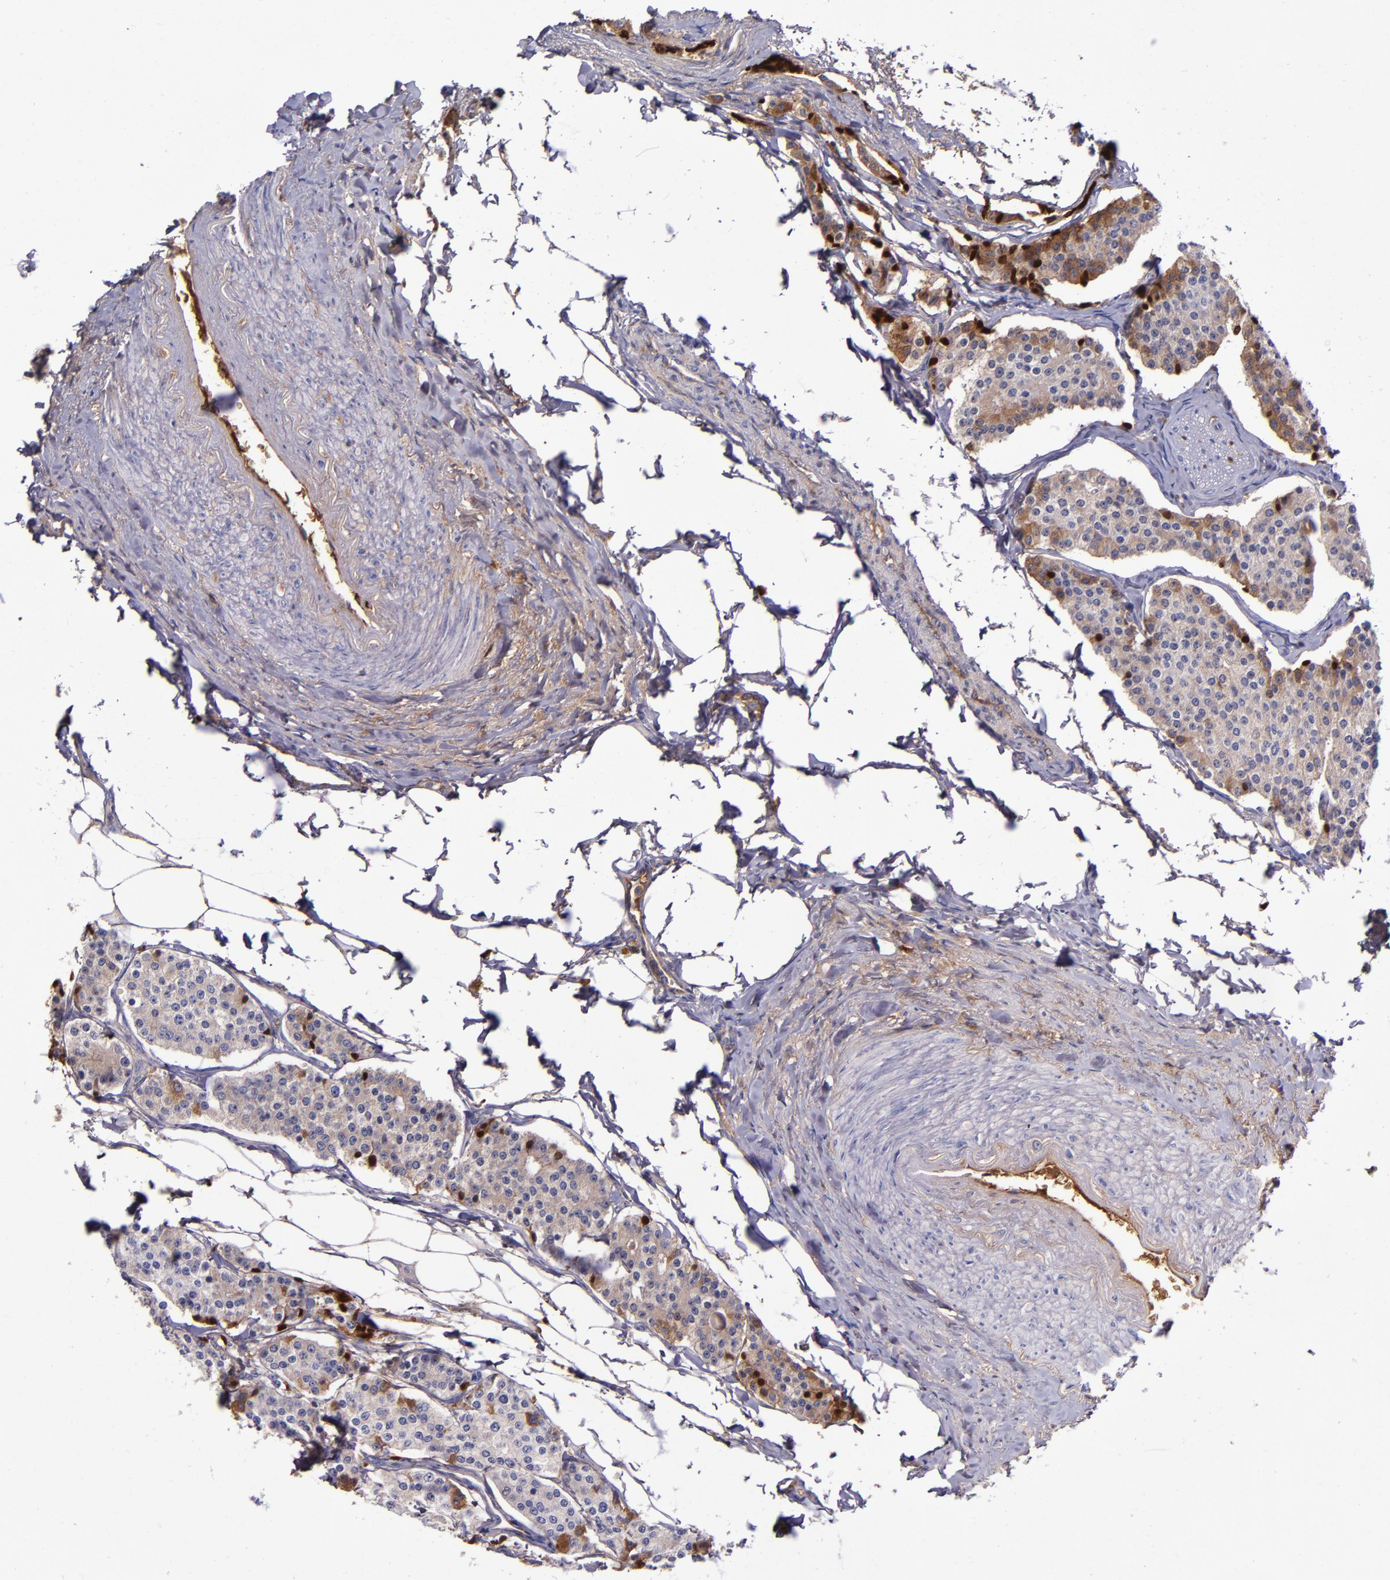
{"staining": {"intensity": "strong", "quantity": "<25%", "location": "cytoplasmic/membranous"}, "tissue": "carcinoid", "cell_type": "Tumor cells", "image_type": "cancer", "snomed": [{"axis": "morphology", "description": "Carcinoid, malignant, NOS"}, {"axis": "topography", "description": "Colon"}], "caption": "The photomicrograph displays immunohistochemical staining of carcinoid. There is strong cytoplasmic/membranous staining is appreciated in about <25% of tumor cells.", "gene": "CLEC3B", "patient": {"sex": "female", "age": 61}}